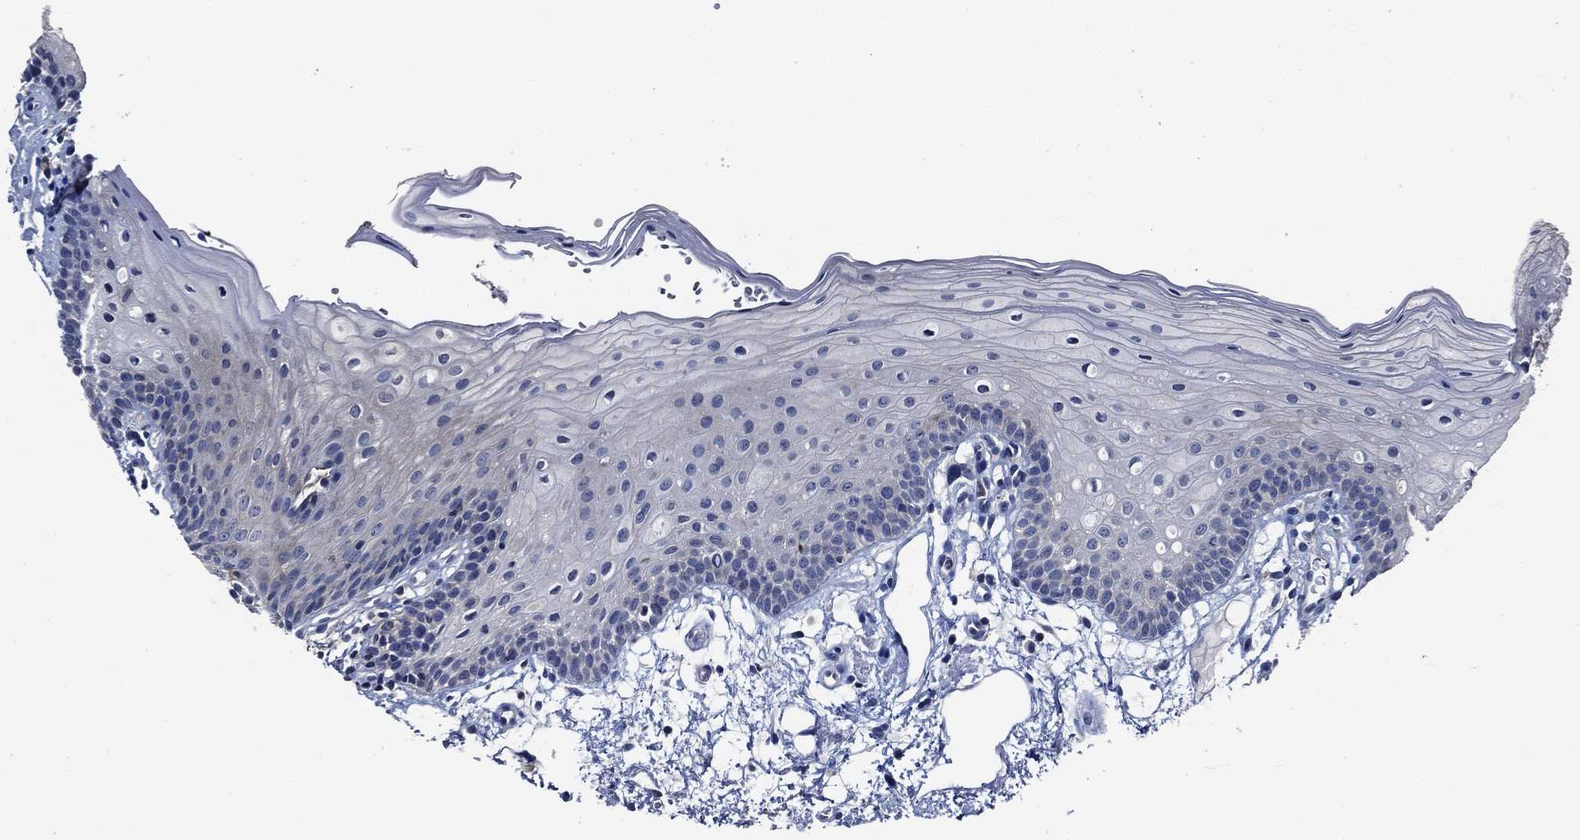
{"staining": {"intensity": "negative", "quantity": "none", "location": "none"}, "tissue": "oral mucosa", "cell_type": "Squamous epithelial cells", "image_type": "normal", "snomed": [{"axis": "morphology", "description": "Normal tissue, NOS"}, {"axis": "topography", "description": "Oral tissue"}, {"axis": "topography", "description": "Tounge, NOS"}], "caption": "The micrograph shows no staining of squamous epithelial cells in unremarkable oral mucosa. The staining is performed using DAB brown chromogen with nuclei counter-stained in using hematoxylin.", "gene": "POU2F2", "patient": {"sex": "female", "age": 83}}